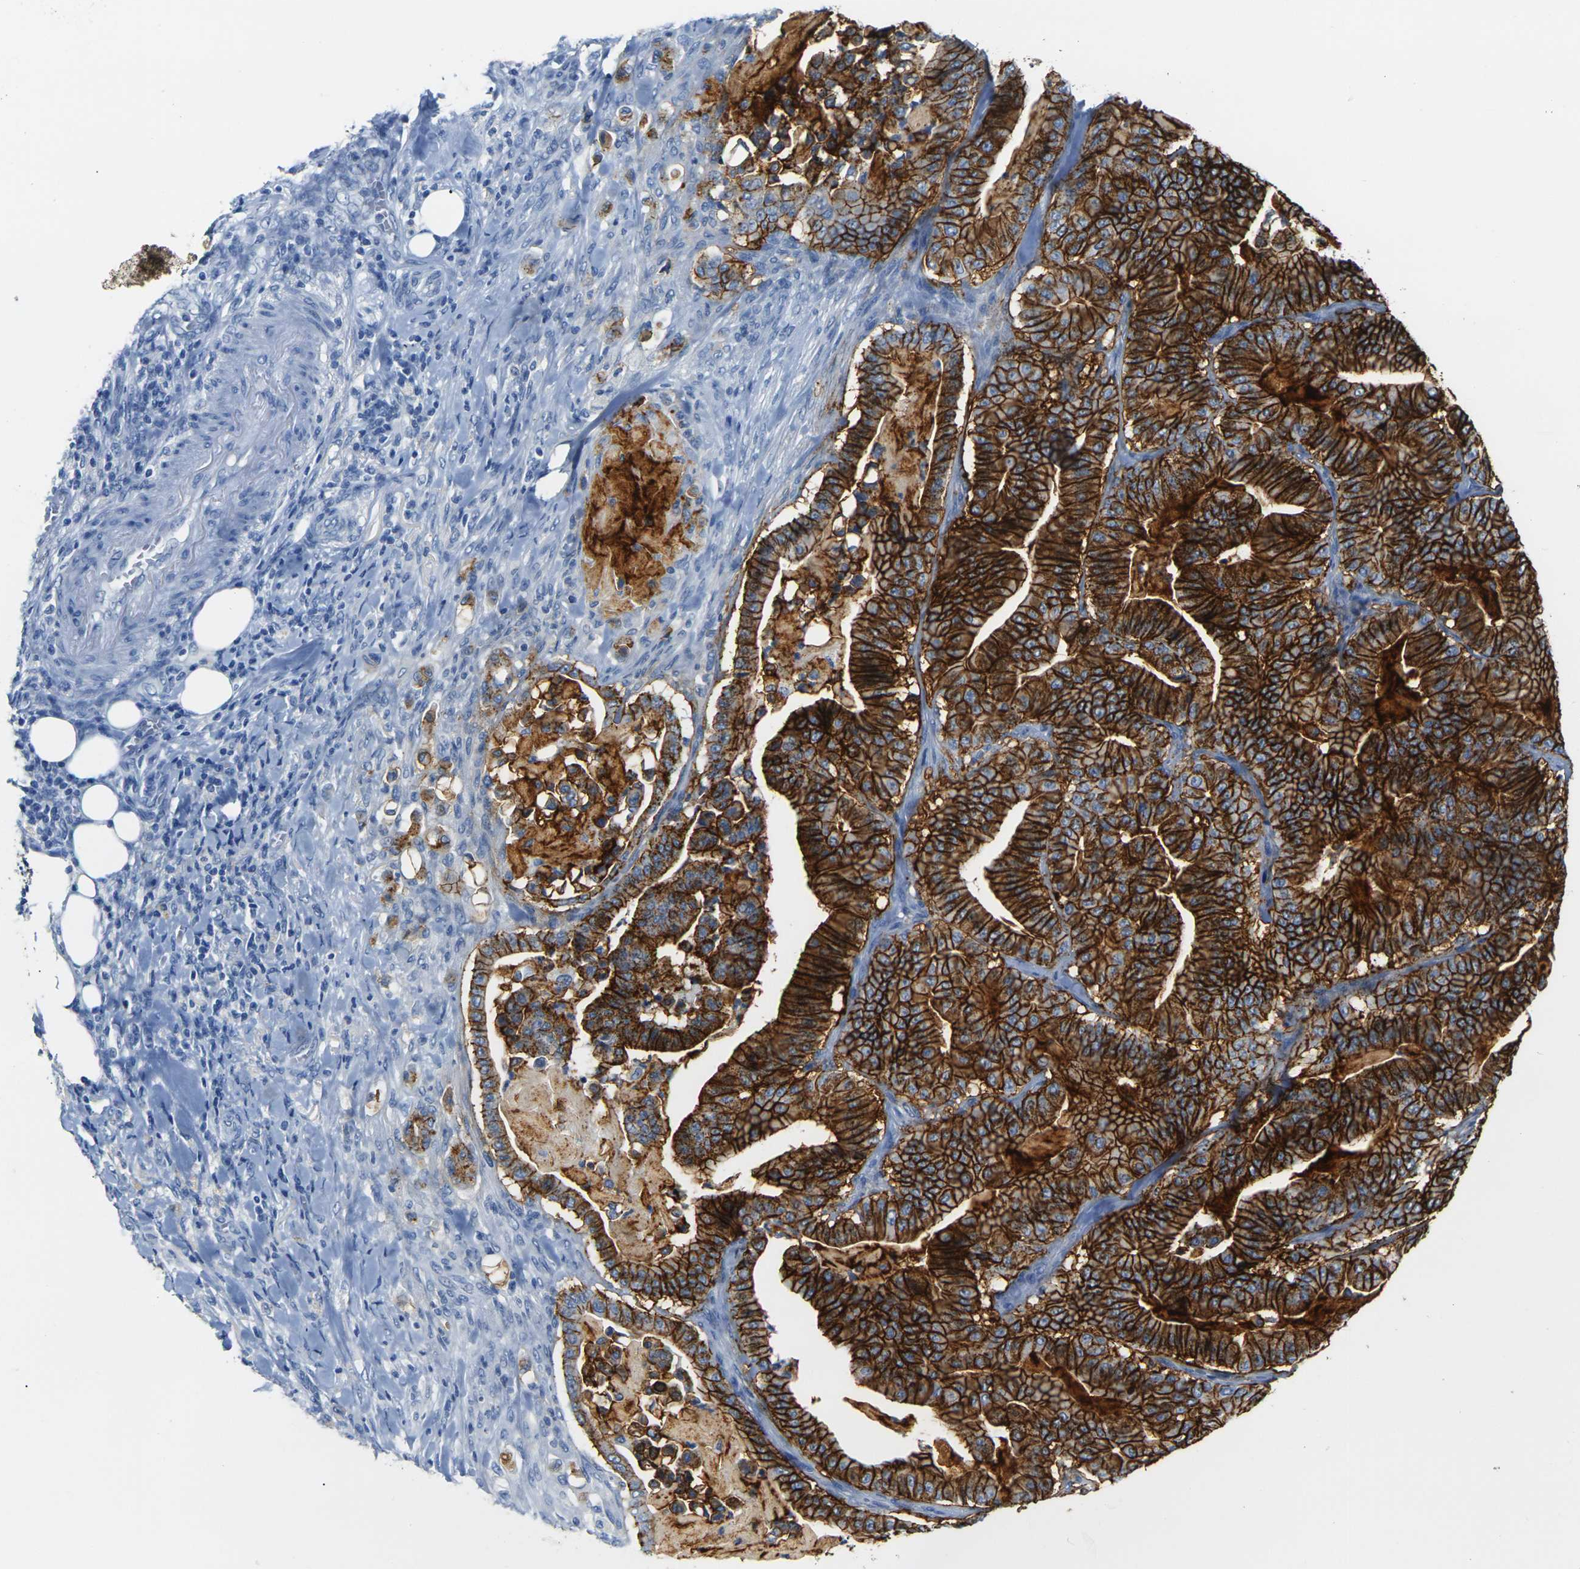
{"staining": {"intensity": "strong", "quantity": ">75%", "location": "cytoplasmic/membranous"}, "tissue": "pancreatic cancer", "cell_type": "Tumor cells", "image_type": "cancer", "snomed": [{"axis": "morphology", "description": "Adenocarcinoma, NOS"}, {"axis": "topography", "description": "Pancreas"}], "caption": "An image showing strong cytoplasmic/membranous staining in about >75% of tumor cells in pancreatic cancer, as visualized by brown immunohistochemical staining.", "gene": "CLDN7", "patient": {"sex": "male", "age": 63}}